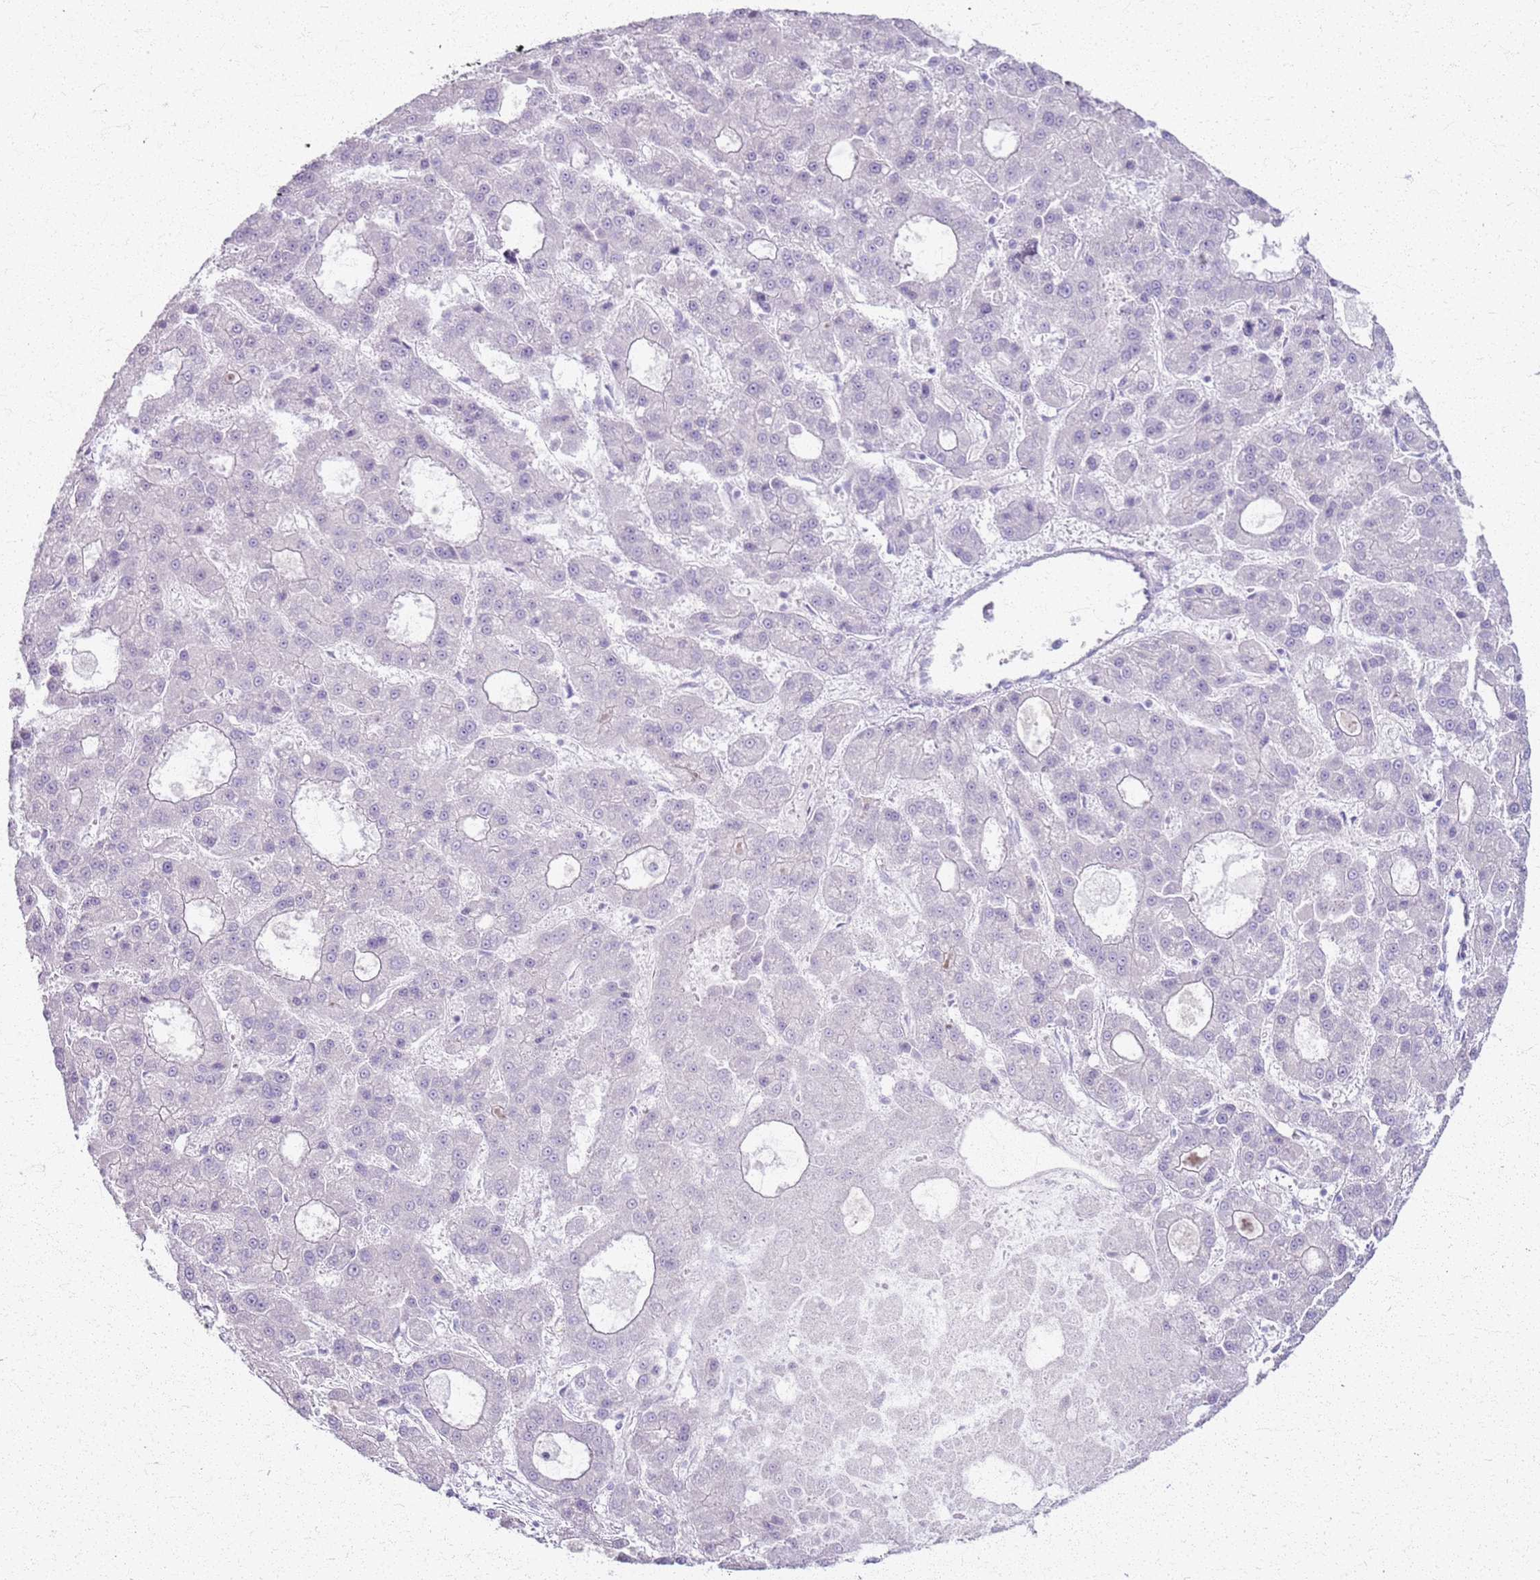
{"staining": {"intensity": "negative", "quantity": "none", "location": "none"}, "tissue": "liver cancer", "cell_type": "Tumor cells", "image_type": "cancer", "snomed": [{"axis": "morphology", "description": "Carcinoma, Hepatocellular, NOS"}, {"axis": "topography", "description": "Liver"}], "caption": "The image shows no significant staining in tumor cells of liver hepatocellular carcinoma.", "gene": "CSRP3", "patient": {"sex": "male", "age": 70}}